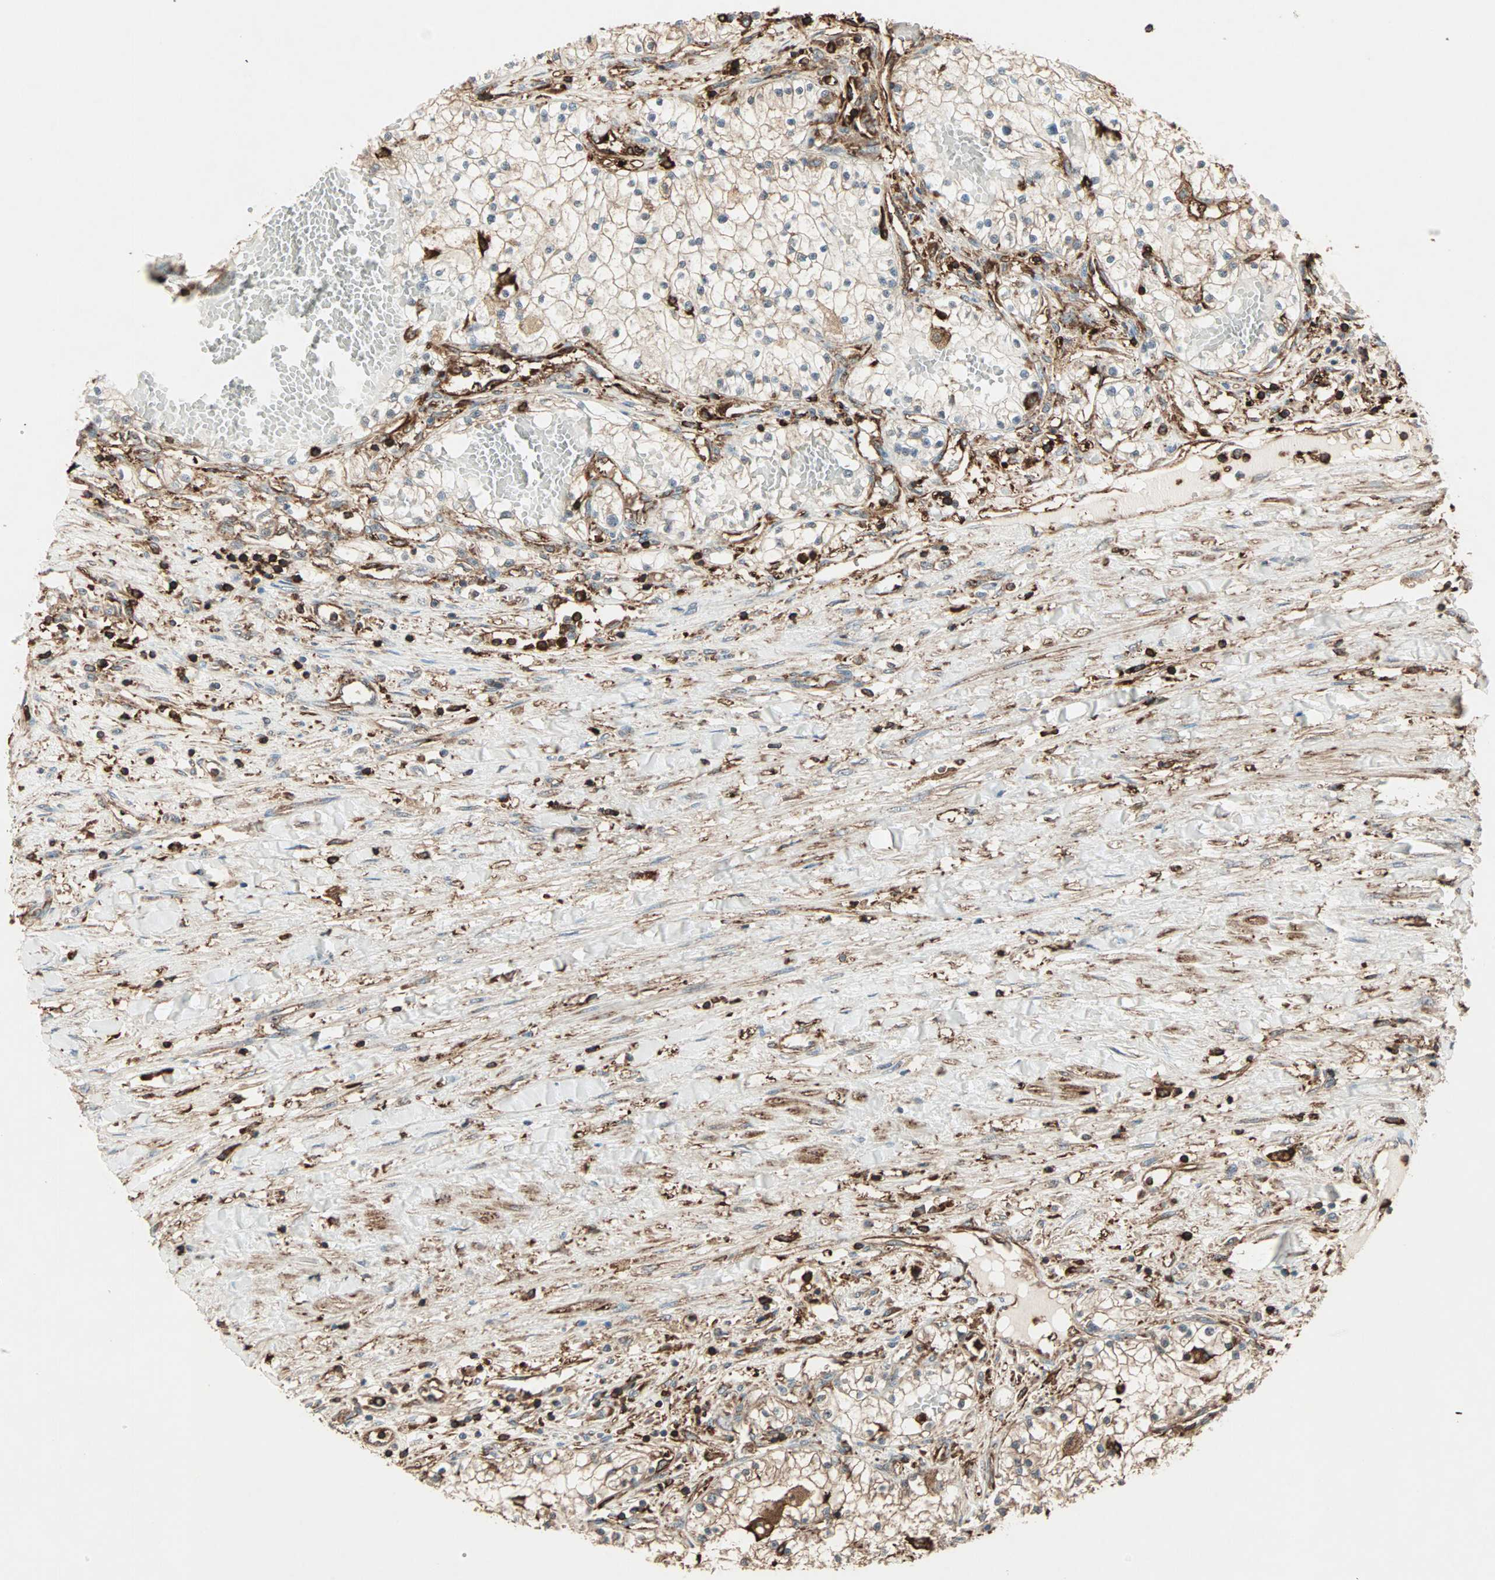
{"staining": {"intensity": "weak", "quantity": "25%-75%", "location": "cytoplasmic/membranous"}, "tissue": "renal cancer", "cell_type": "Tumor cells", "image_type": "cancer", "snomed": [{"axis": "morphology", "description": "Adenocarcinoma, NOS"}, {"axis": "topography", "description": "Kidney"}], "caption": "IHC of human renal adenocarcinoma exhibits low levels of weak cytoplasmic/membranous positivity in about 25%-75% of tumor cells. Using DAB (brown) and hematoxylin (blue) stains, captured at high magnification using brightfield microscopy.", "gene": "MMP3", "patient": {"sex": "male", "age": 68}}